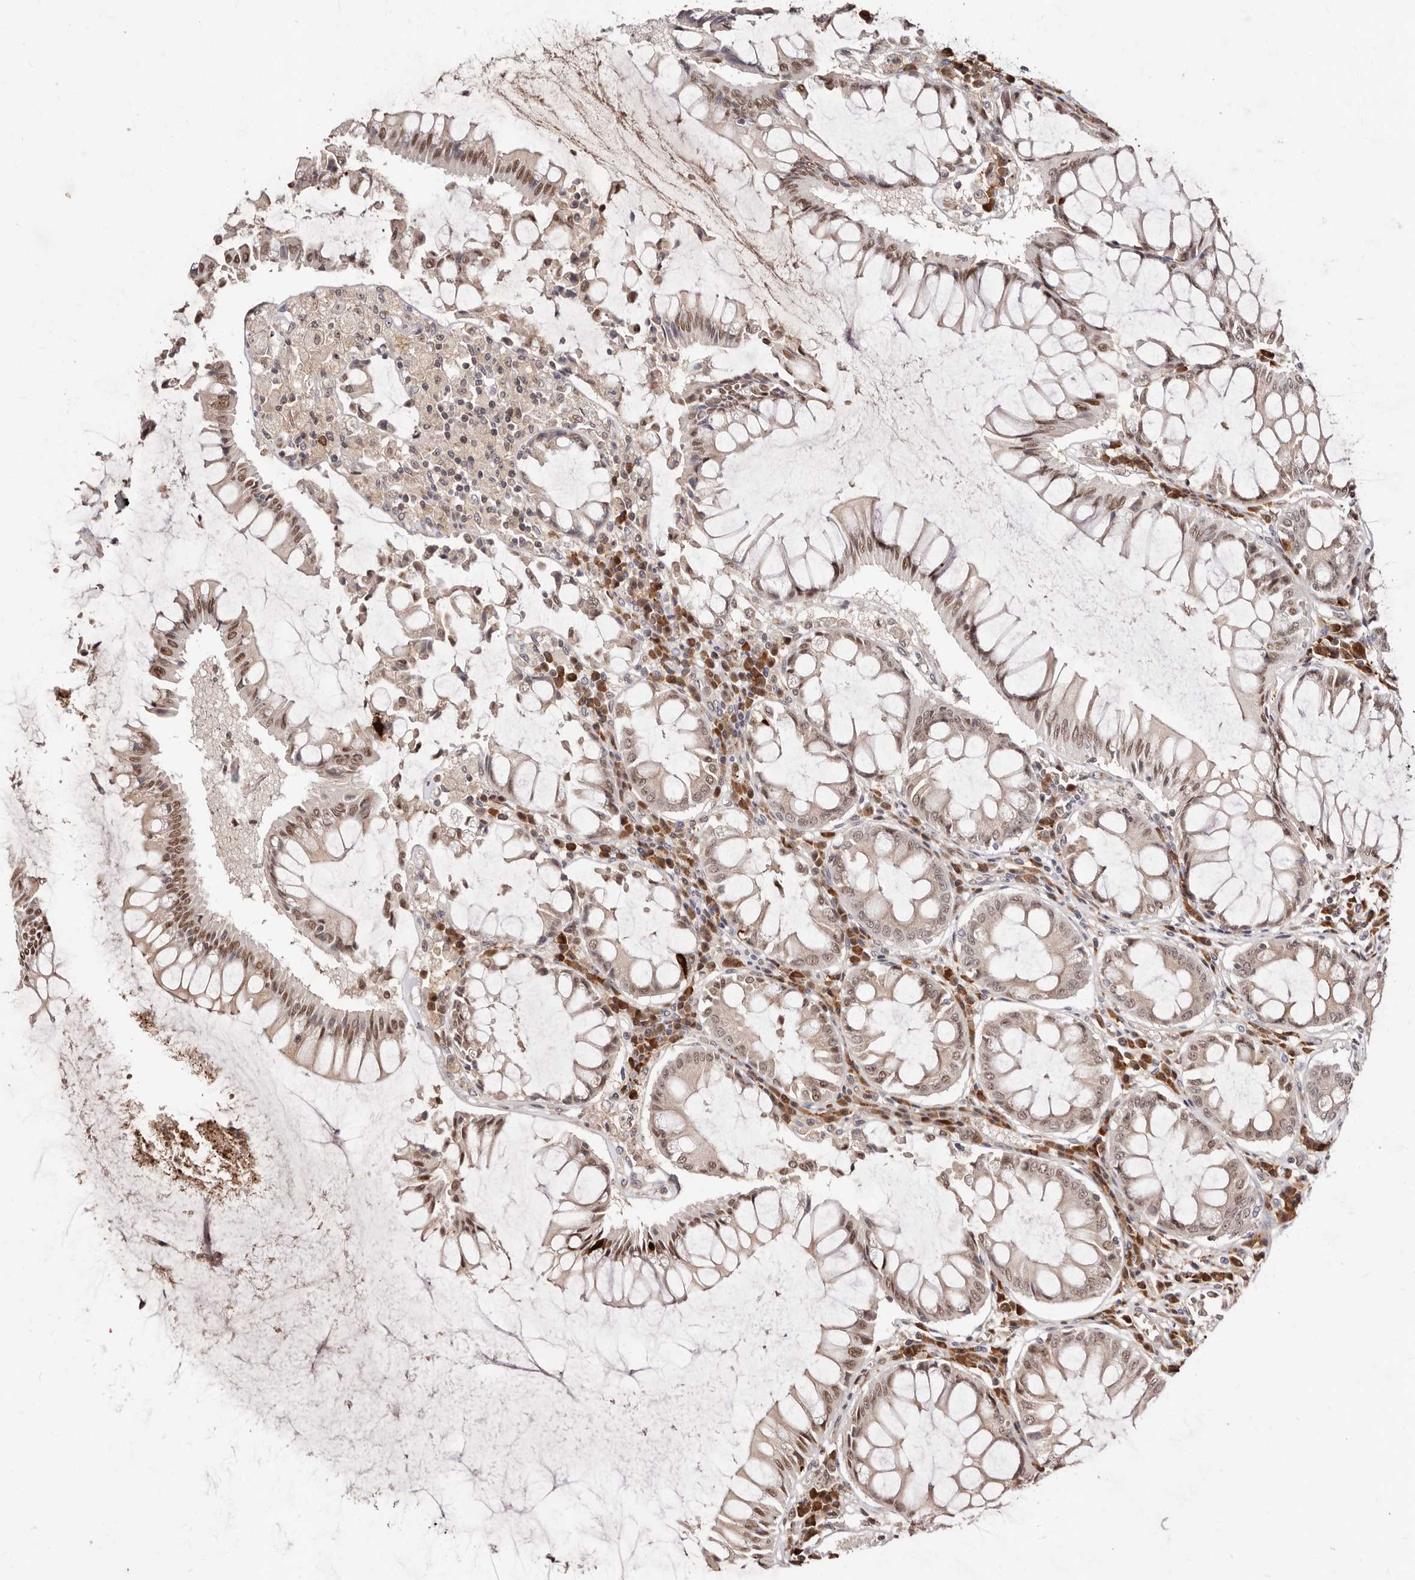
{"staining": {"intensity": "moderate", "quantity": "25%-75%", "location": "nuclear"}, "tissue": "colorectal cancer", "cell_type": "Tumor cells", "image_type": "cancer", "snomed": [{"axis": "morphology", "description": "Adenocarcinoma, NOS"}, {"axis": "topography", "description": "Rectum"}], "caption": "Immunohistochemistry (DAB) staining of human colorectal cancer displays moderate nuclear protein expression in approximately 25%-75% of tumor cells.", "gene": "APOL6", "patient": {"sex": "male", "age": 84}}